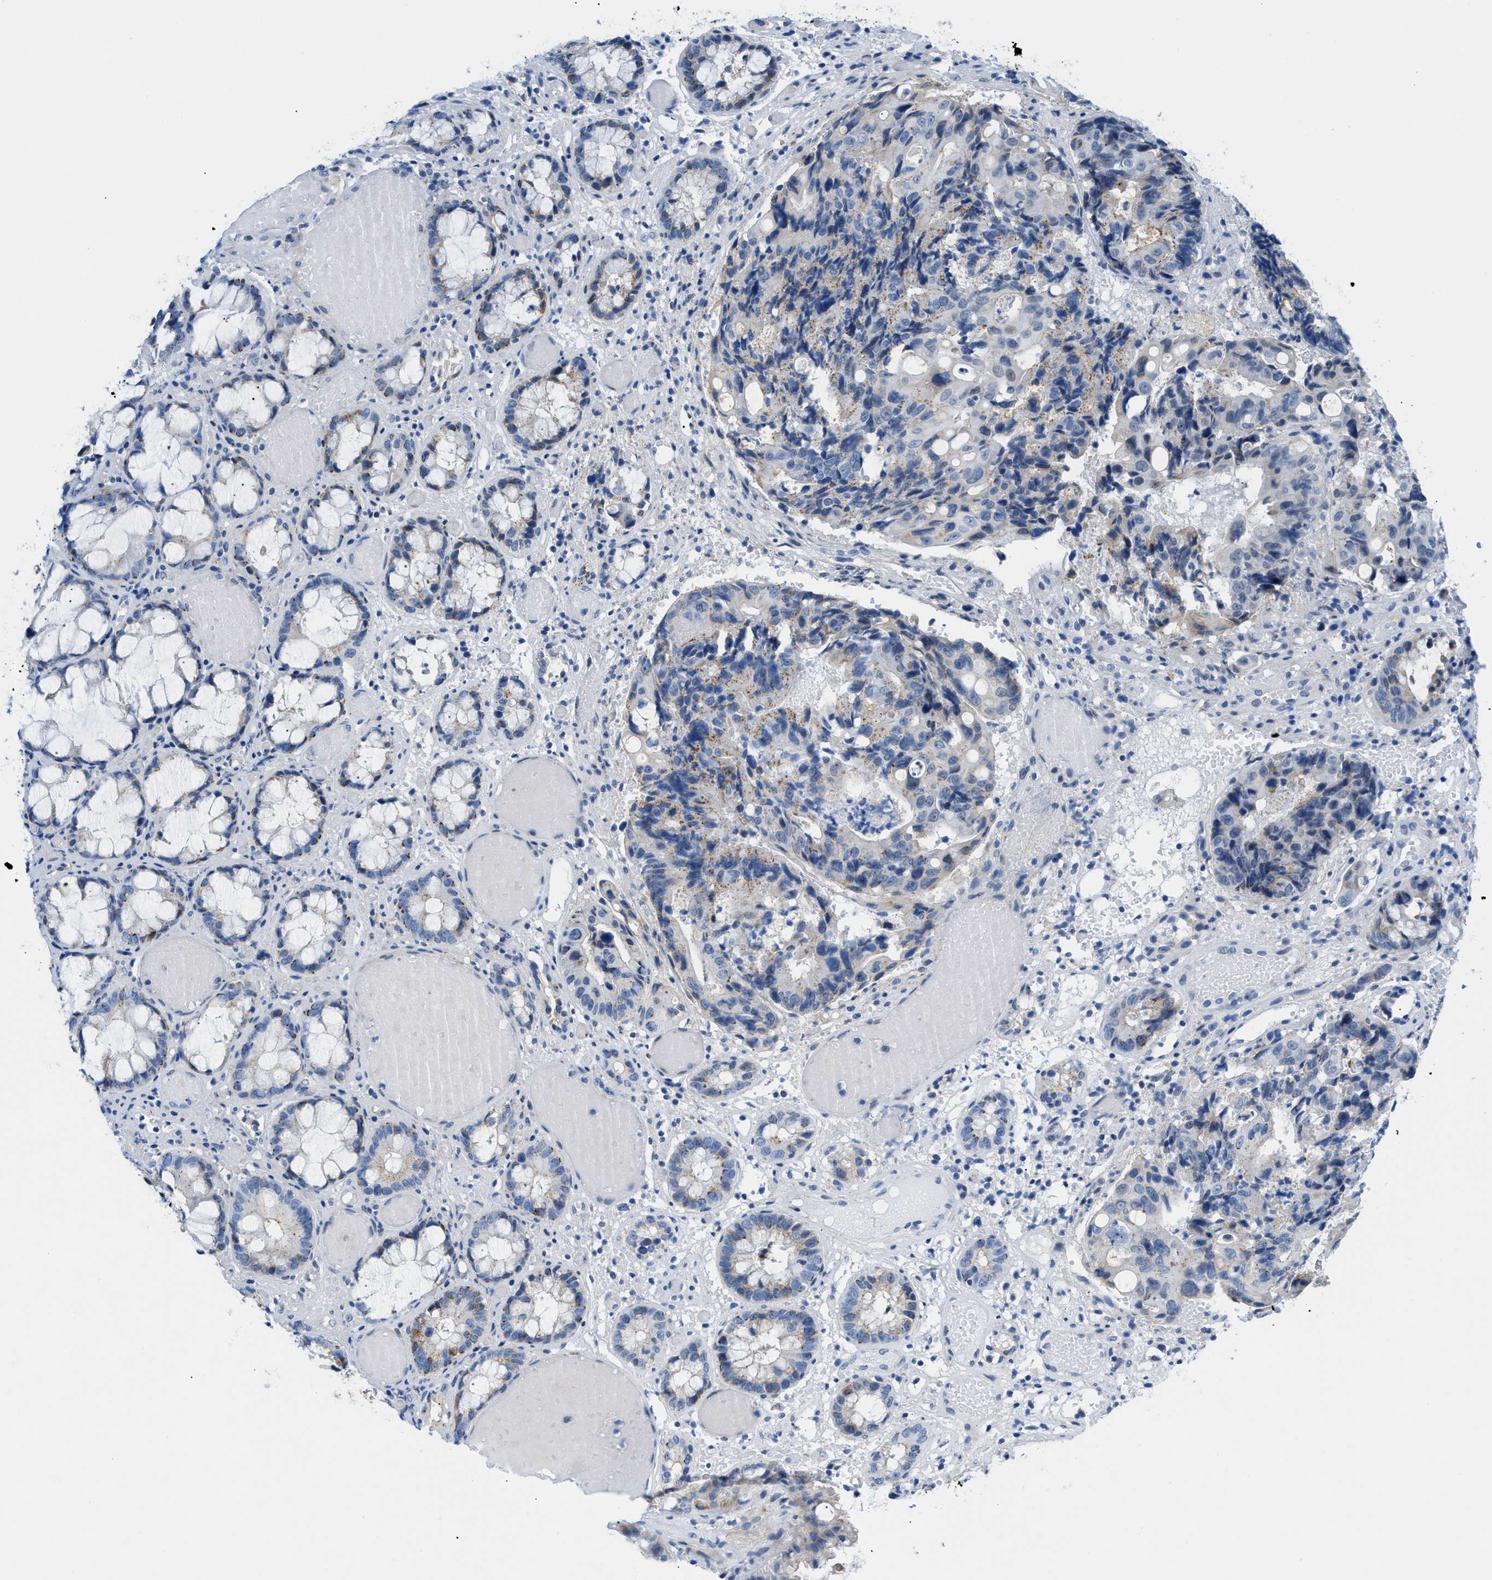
{"staining": {"intensity": "weak", "quantity": "25%-75%", "location": "cytoplasmic/membranous"}, "tissue": "colorectal cancer", "cell_type": "Tumor cells", "image_type": "cancer", "snomed": [{"axis": "morphology", "description": "Adenocarcinoma, NOS"}, {"axis": "topography", "description": "Colon"}], "caption": "Immunohistochemistry staining of adenocarcinoma (colorectal), which shows low levels of weak cytoplasmic/membranous staining in about 25%-75% of tumor cells indicating weak cytoplasmic/membranous protein positivity. The staining was performed using DAB (brown) for protein detection and nuclei were counterstained in hematoxylin (blue).", "gene": "FDCSP", "patient": {"sex": "female", "age": 57}}